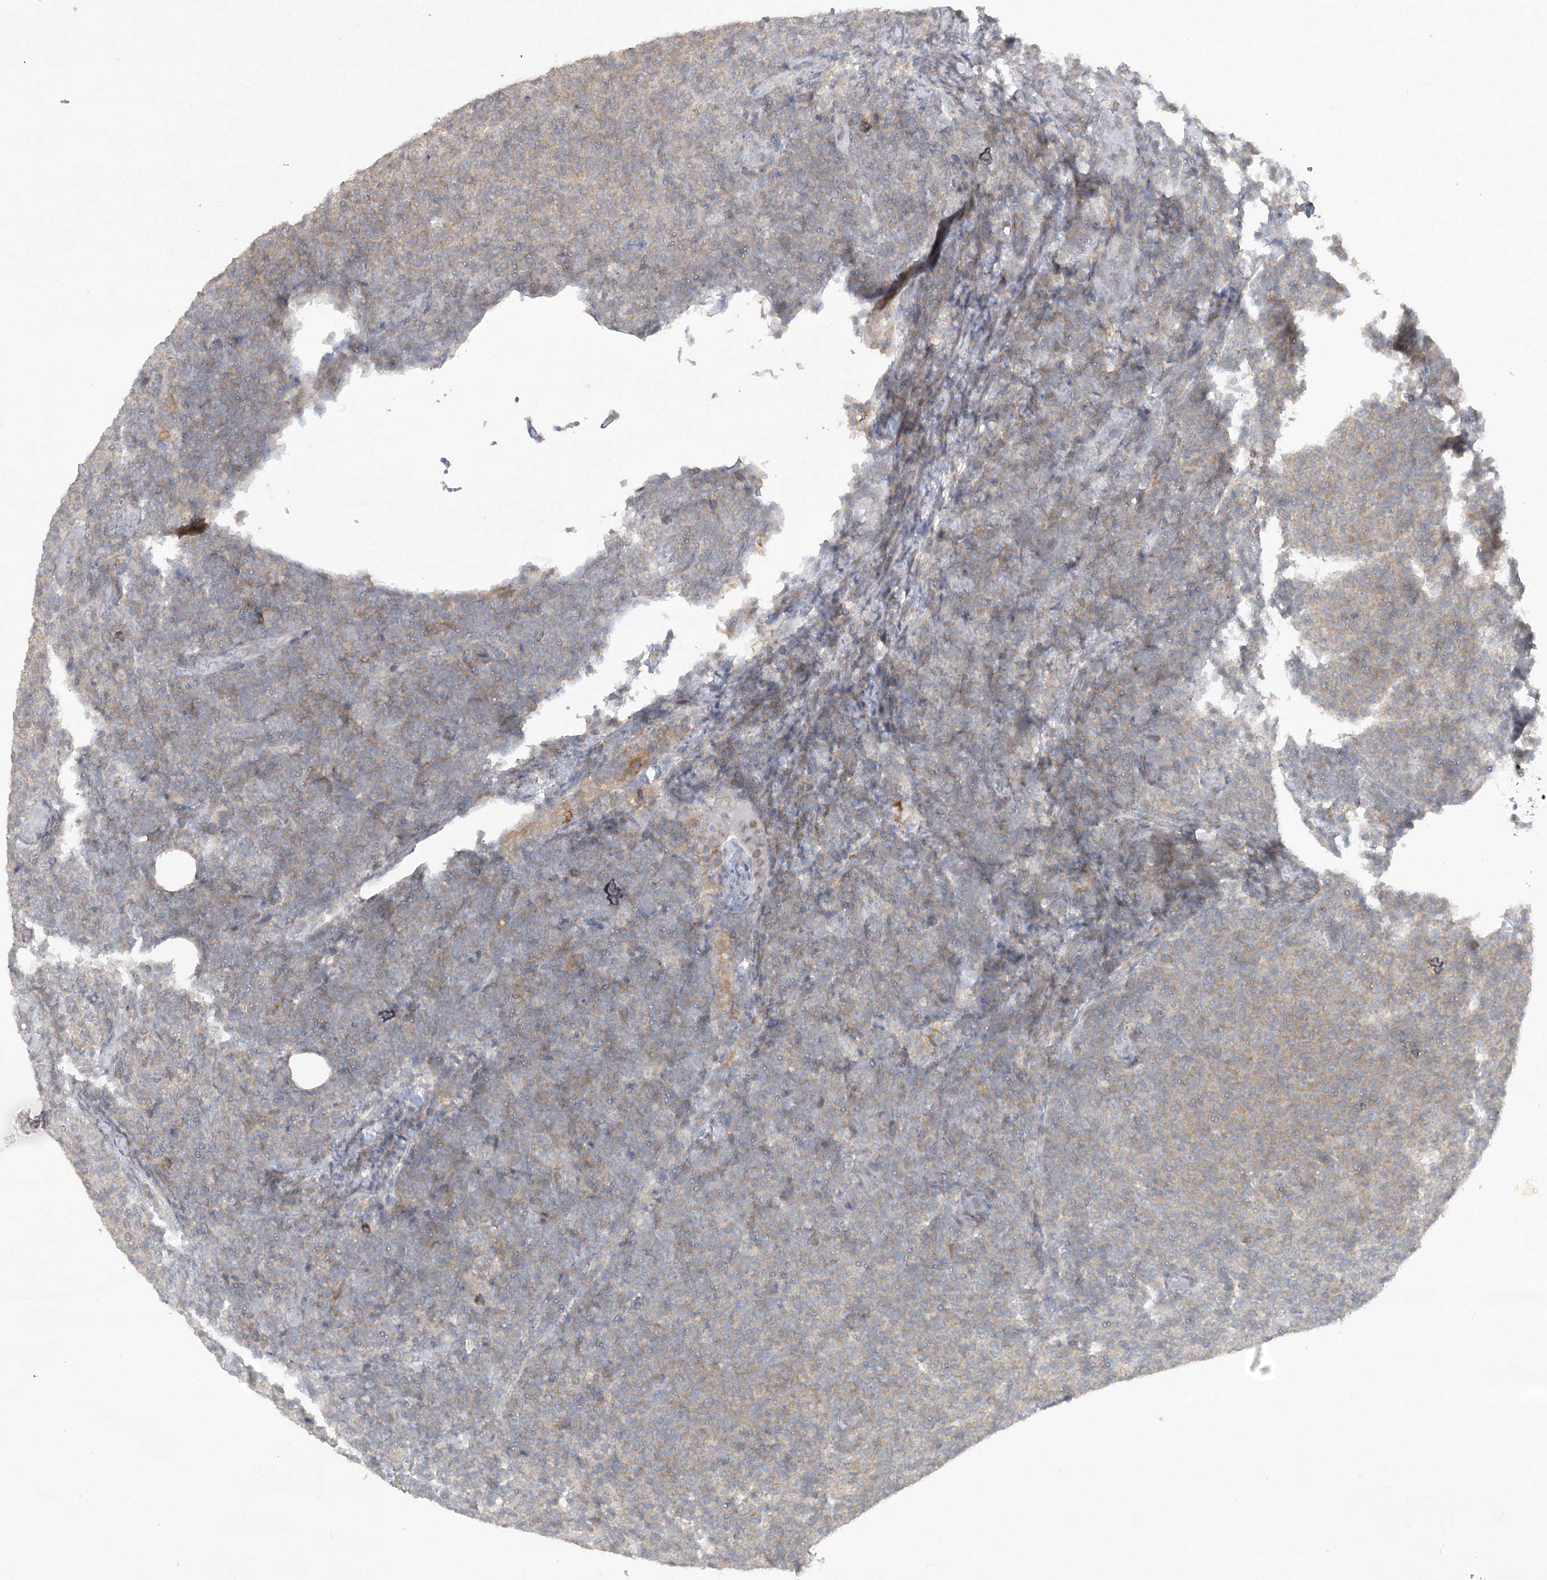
{"staining": {"intensity": "negative", "quantity": "none", "location": "none"}, "tissue": "lymphoma", "cell_type": "Tumor cells", "image_type": "cancer", "snomed": [{"axis": "morphology", "description": "Malignant lymphoma, non-Hodgkin's type, Low grade"}, {"axis": "topography", "description": "Lymph node"}], "caption": "Low-grade malignant lymphoma, non-Hodgkin's type stained for a protein using IHC demonstrates no staining tumor cells.", "gene": "TRAF3IP1", "patient": {"sex": "male", "age": 66}}